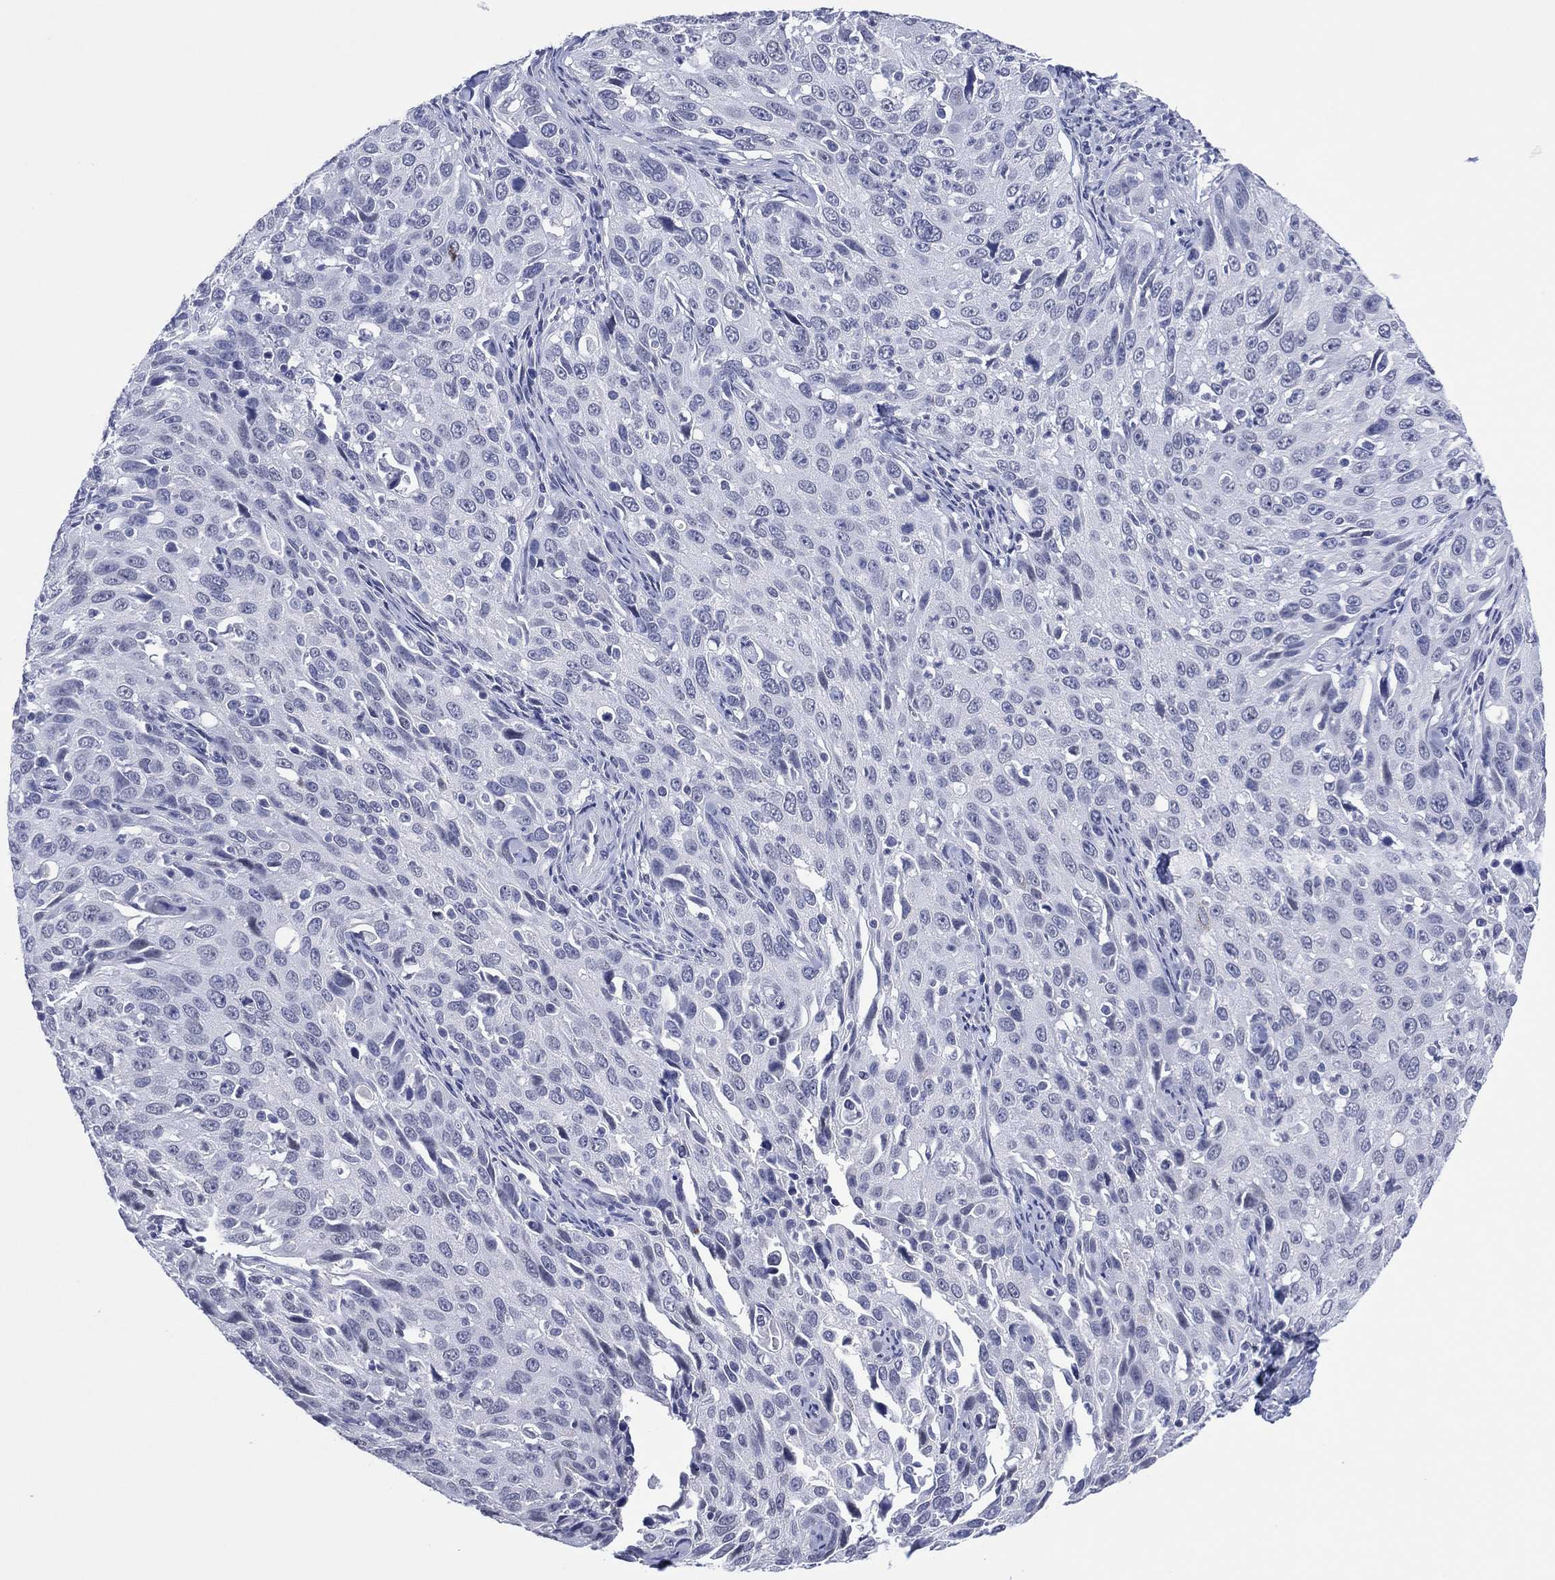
{"staining": {"intensity": "negative", "quantity": "none", "location": "none"}, "tissue": "cervical cancer", "cell_type": "Tumor cells", "image_type": "cancer", "snomed": [{"axis": "morphology", "description": "Squamous cell carcinoma, NOS"}, {"axis": "topography", "description": "Cervix"}], "caption": "Protein analysis of cervical cancer reveals no significant expression in tumor cells.", "gene": "UTF1", "patient": {"sex": "female", "age": 26}}